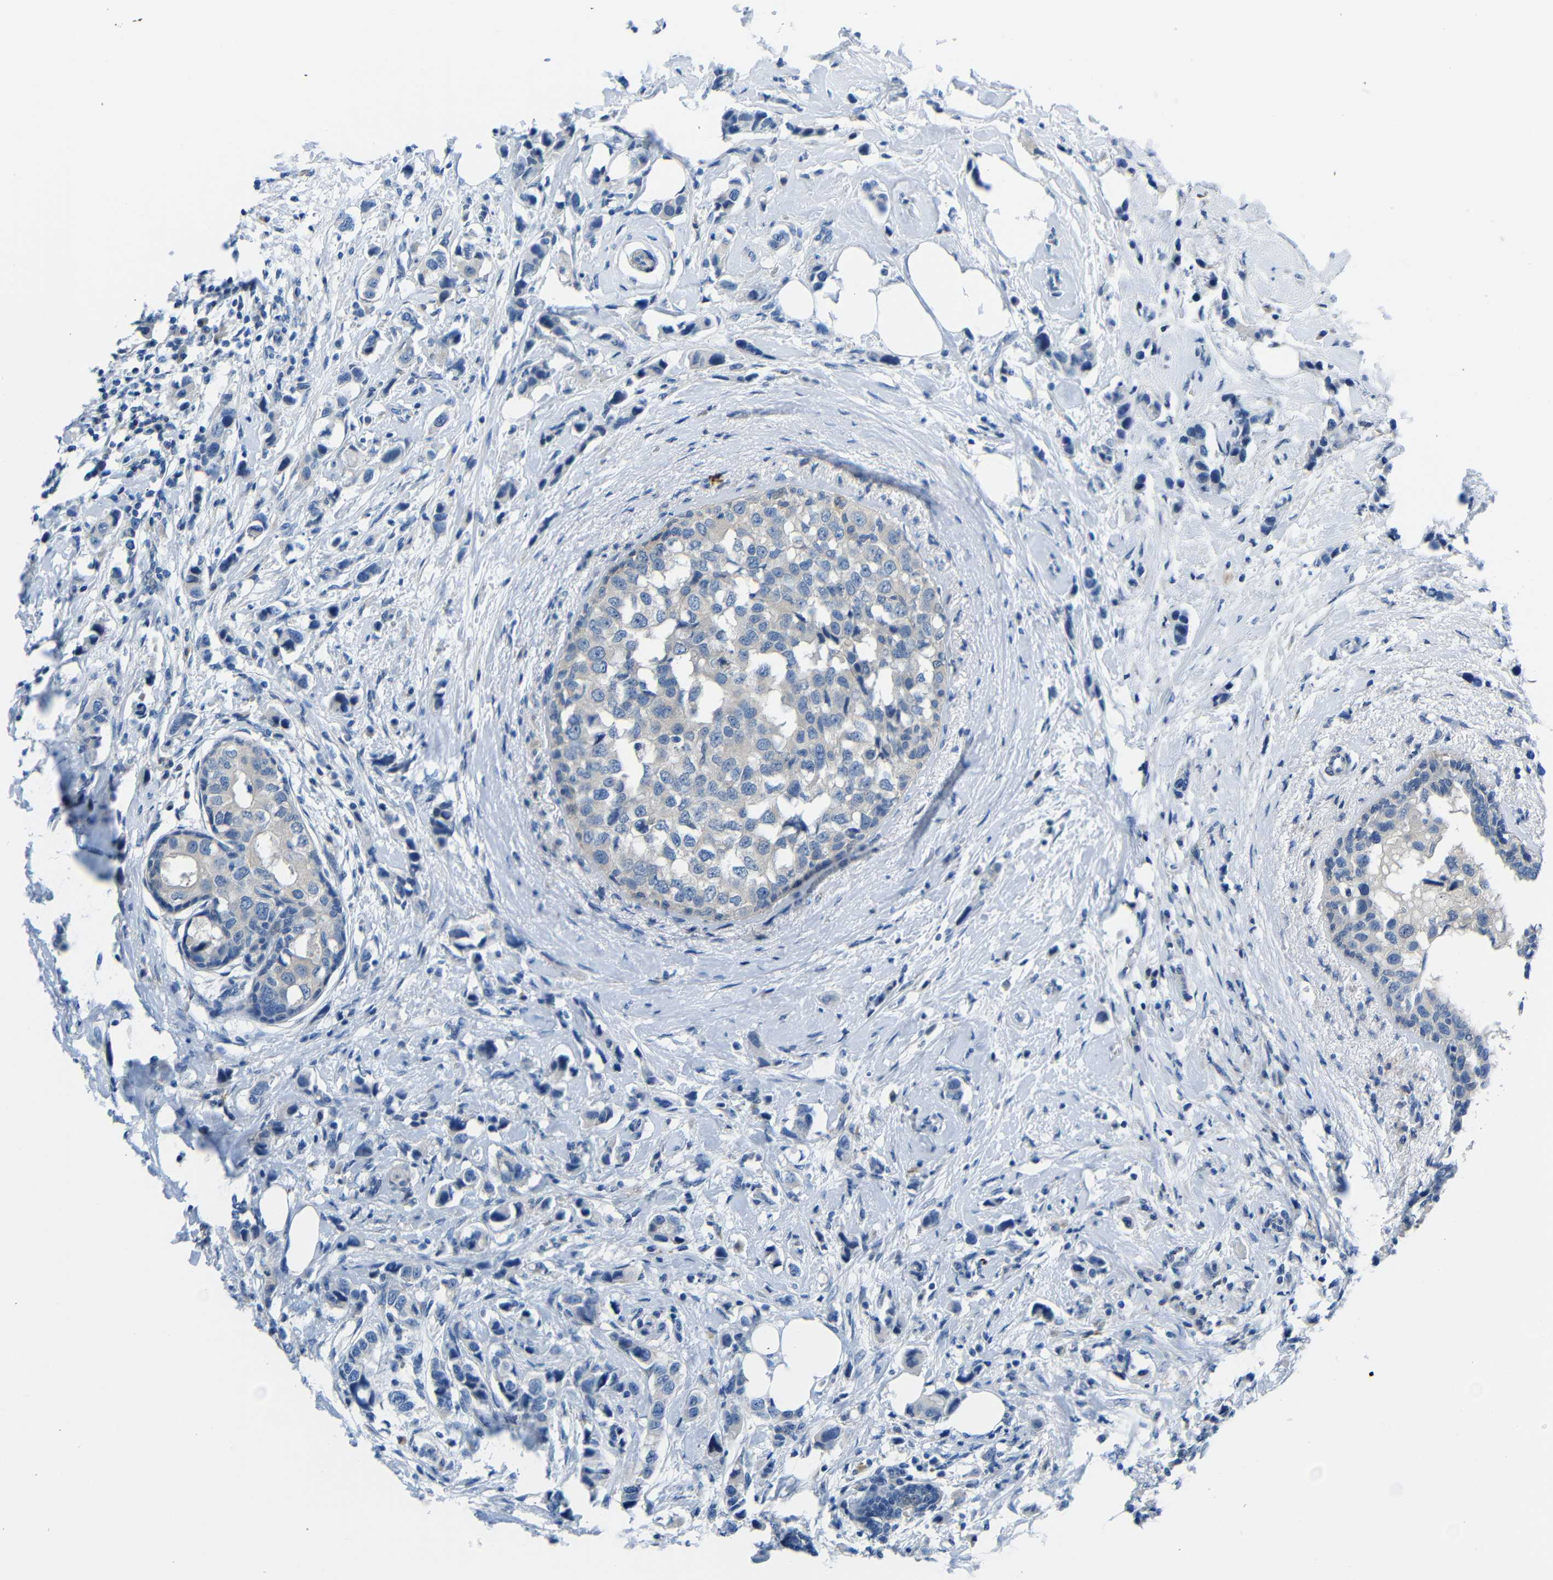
{"staining": {"intensity": "negative", "quantity": "none", "location": "none"}, "tissue": "breast cancer", "cell_type": "Tumor cells", "image_type": "cancer", "snomed": [{"axis": "morphology", "description": "Normal tissue, NOS"}, {"axis": "morphology", "description": "Duct carcinoma"}, {"axis": "topography", "description": "Breast"}], "caption": "Breast cancer (infiltrating ductal carcinoma) was stained to show a protein in brown. There is no significant staining in tumor cells.", "gene": "NEGR1", "patient": {"sex": "female", "age": 50}}